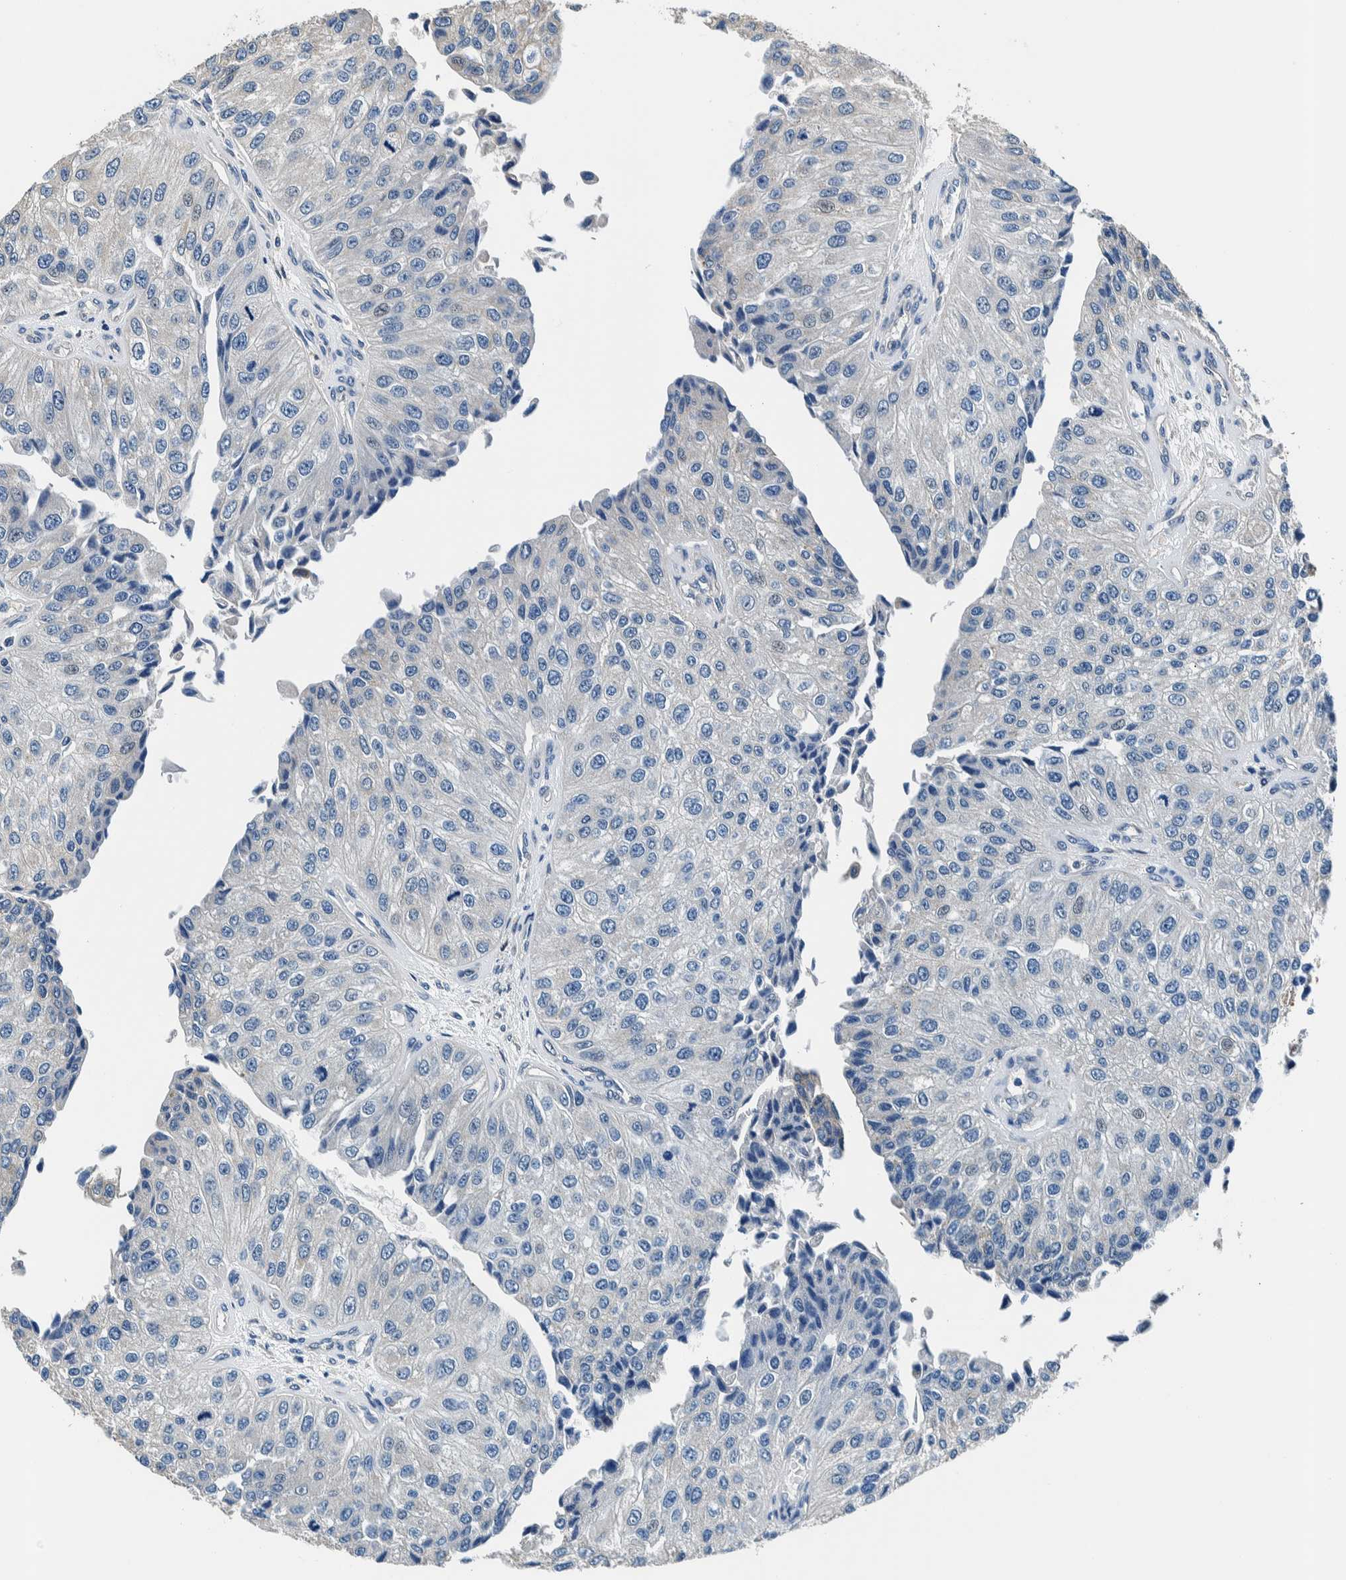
{"staining": {"intensity": "negative", "quantity": "none", "location": "none"}, "tissue": "urothelial cancer", "cell_type": "Tumor cells", "image_type": "cancer", "snomed": [{"axis": "morphology", "description": "Urothelial carcinoma, High grade"}, {"axis": "topography", "description": "Kidney"}, {"axis": "topography", "description": "Urinary bladder"}], "caption": "High-grade urothelial carcinoma was stained to show a protein in brown. There is no significant expression in tumor cells.", "gene": "NIBAN2", "patient": {"sex": "male", "age": 77}}